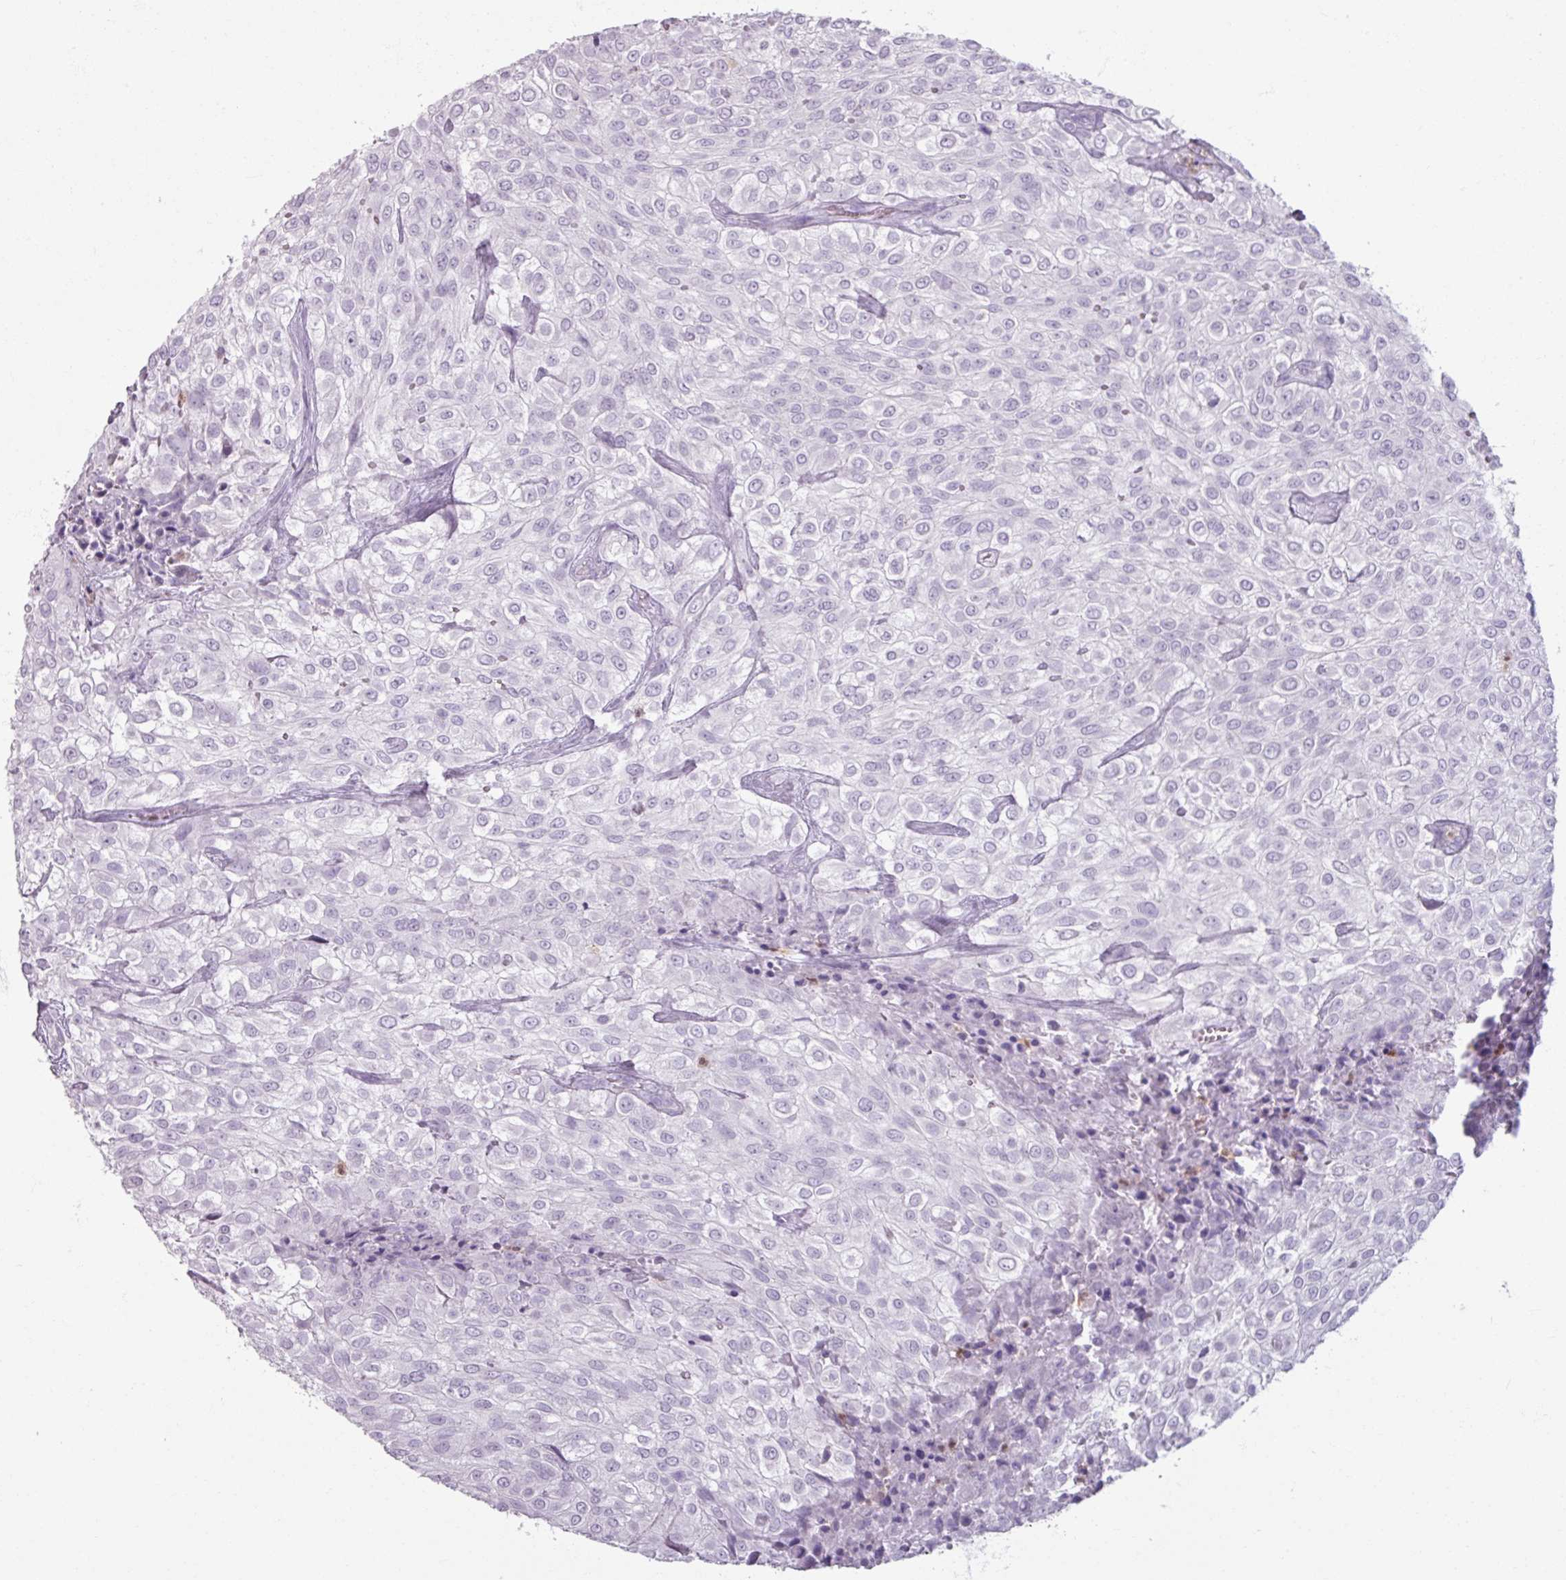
{"staining": {"intensity": "negative", "quantity": "none", "location": "none"}, "tissue": "urothelial cancer", "cell_type": "Tumor cells", "image_type": "cancer", "snomed": [{"axis": "morphology", "description": "Urothelial carcinoma, High grade"}, {"axis": "topography", "description": "Urinary bladder"}], "caption": "Tumor cells show no significant protein staining in urothelial cancer.", "gene": "ARG1", "patient": {"sex": "male", "age": 56}}